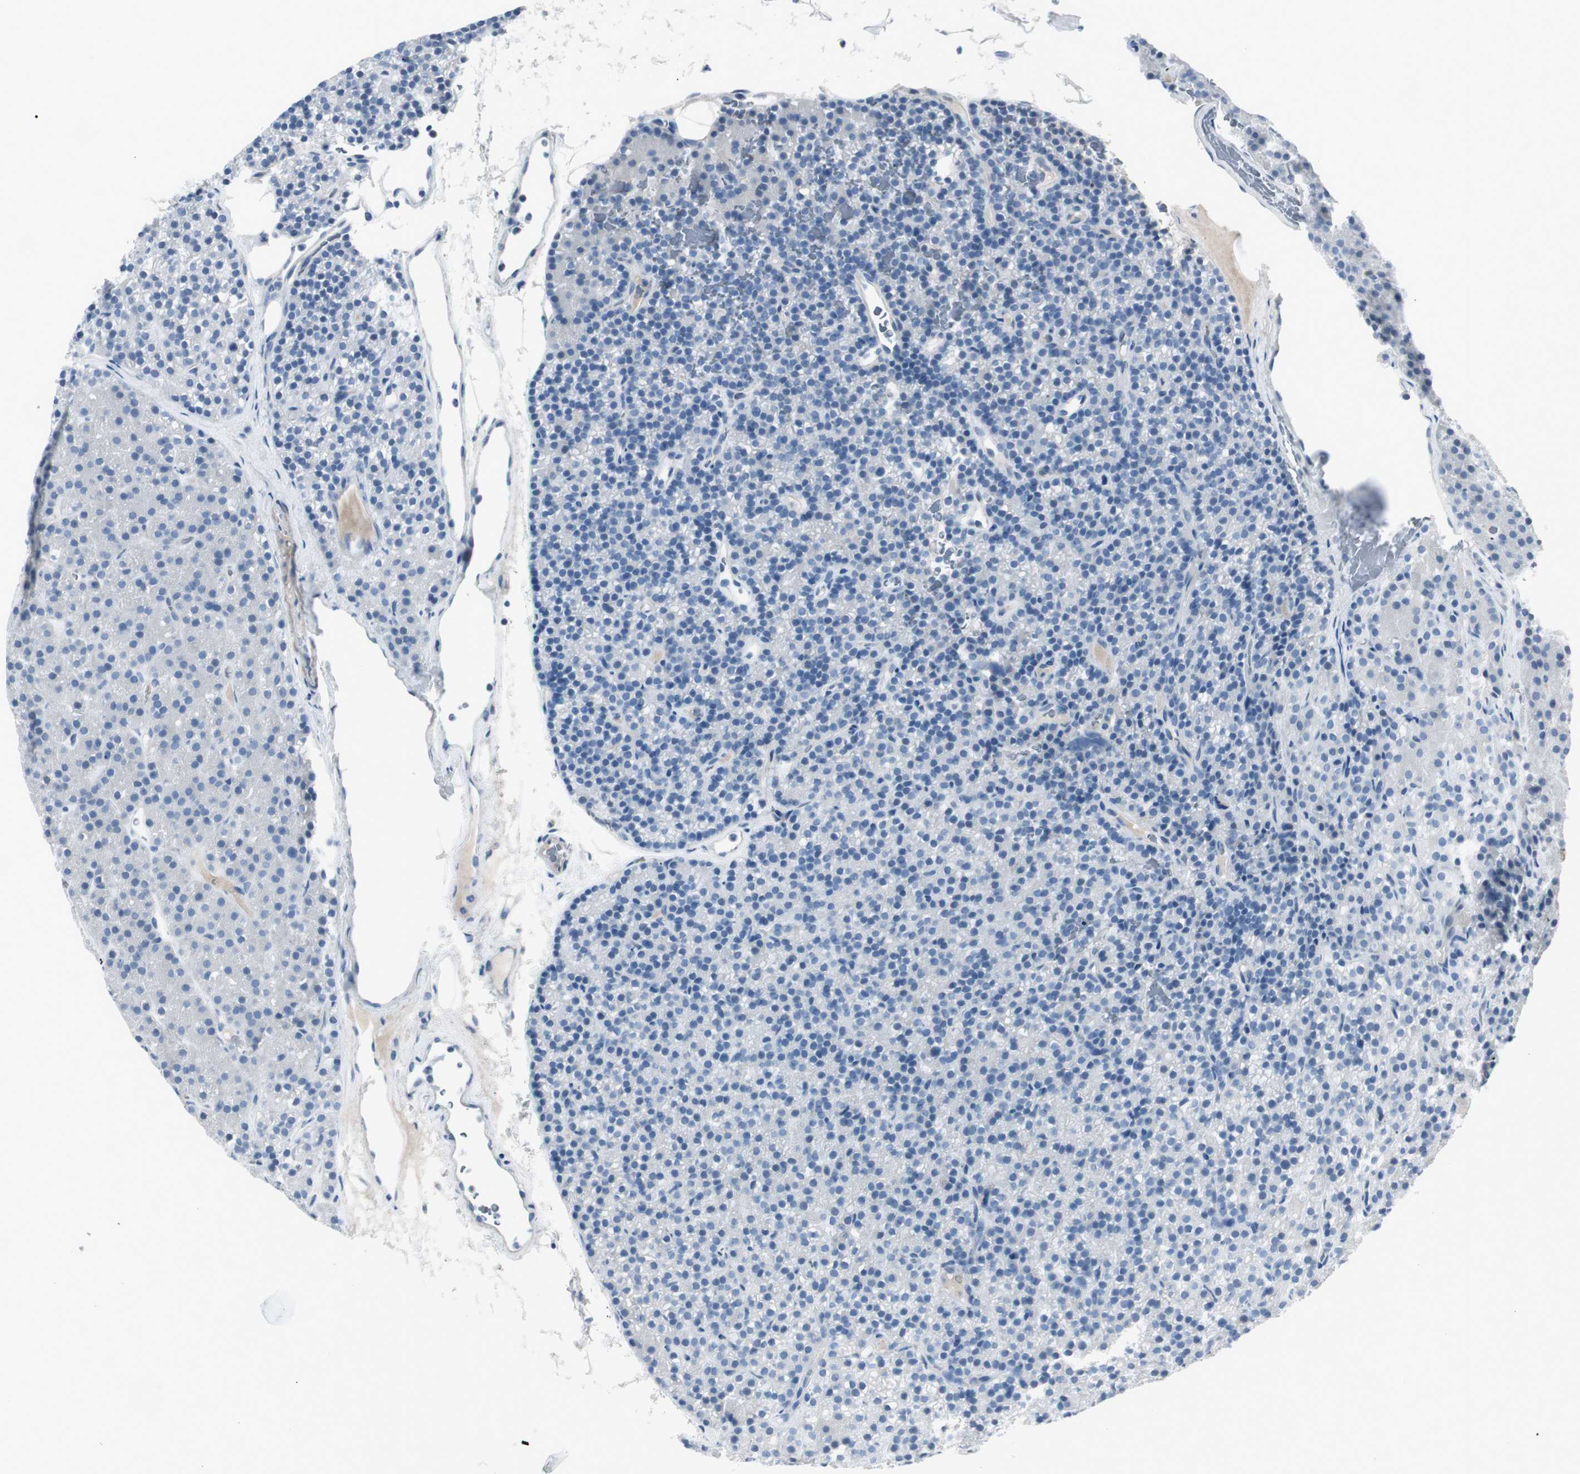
{"staining": {"intensity": "negative", "quantity": "none", "location": "none"}, "tissue": "parathyroid gland", "cell_type": "Glandular cells", "image_type": "normal", "snomed": [{"axis": "morphology", "description": "Normal tissue, NOS"}, {"axis": "morphology", "description": "Hyperplasia, NOS"}, {"axis": "topography", "description": "Parathyroid gland"}], "caption": "A high-resolution histopathology image shows immunohistochemistry staining of unremarkable parathyroid gland, which demonstrates no significant staining in glandular cells.", "gene": "CDHR5", "patient": {"sex": "male", "age": 44}}